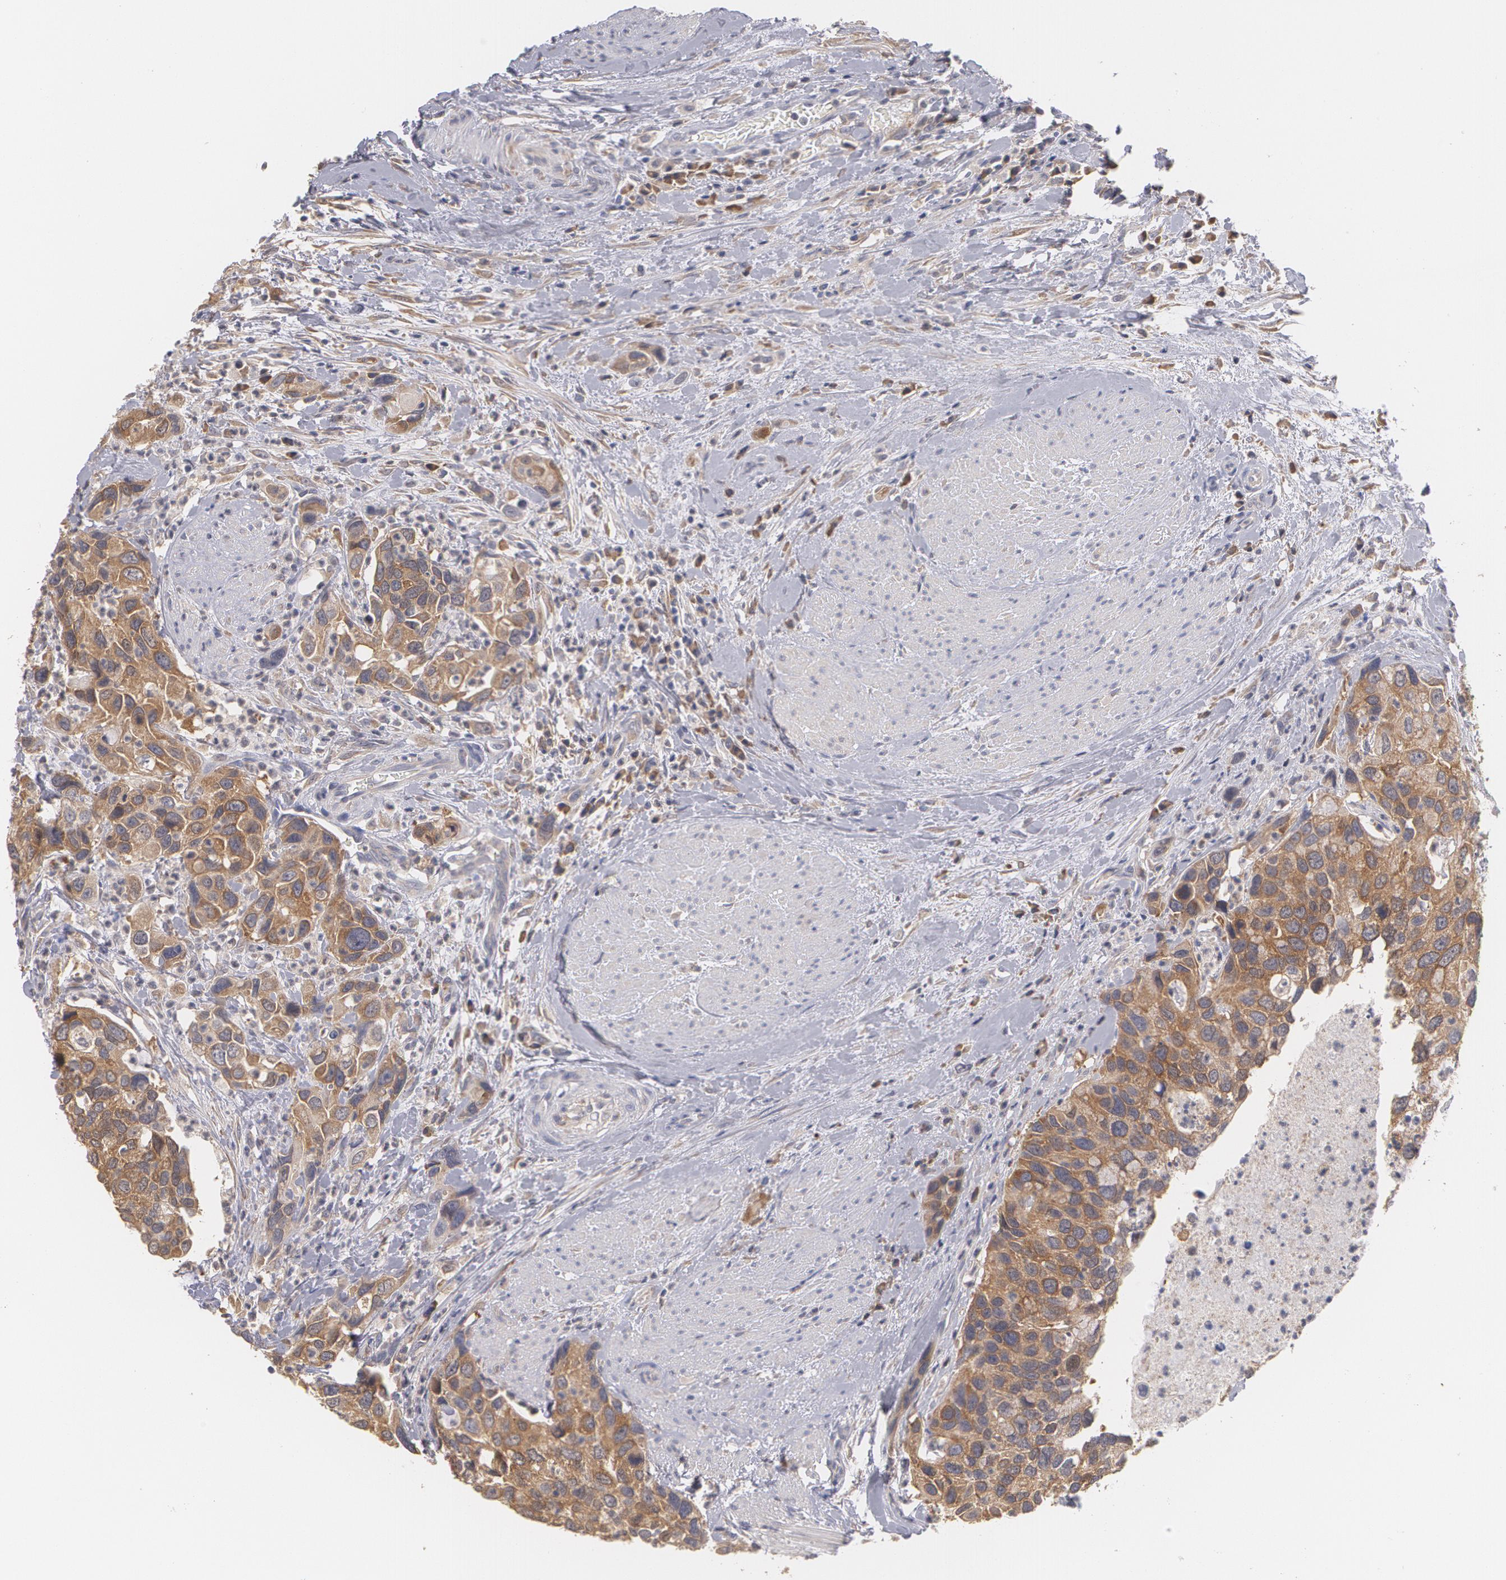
{"staining": {"intensity": "strong", "quantity": ">75%", "location": "cytoplasmic/membranous"}, "tissue": "urothelial cancer", "cell_type": "Tumor cells", "image_type": "cancer", "snomed": [{"axis": "morphology", "description": "Urothelial carcinoma, High grade"}, {"axis": "topography", "description": "Urinary bladder"}], "caption": "Strong cytoplasmic/membranous positivity for a protein is appreciated in about >75% of tumor cells of high-grade urothelial carcinoma using IHC.", "gene": "MTHFD1", "patient": {"sex": "male", "age": 66}}